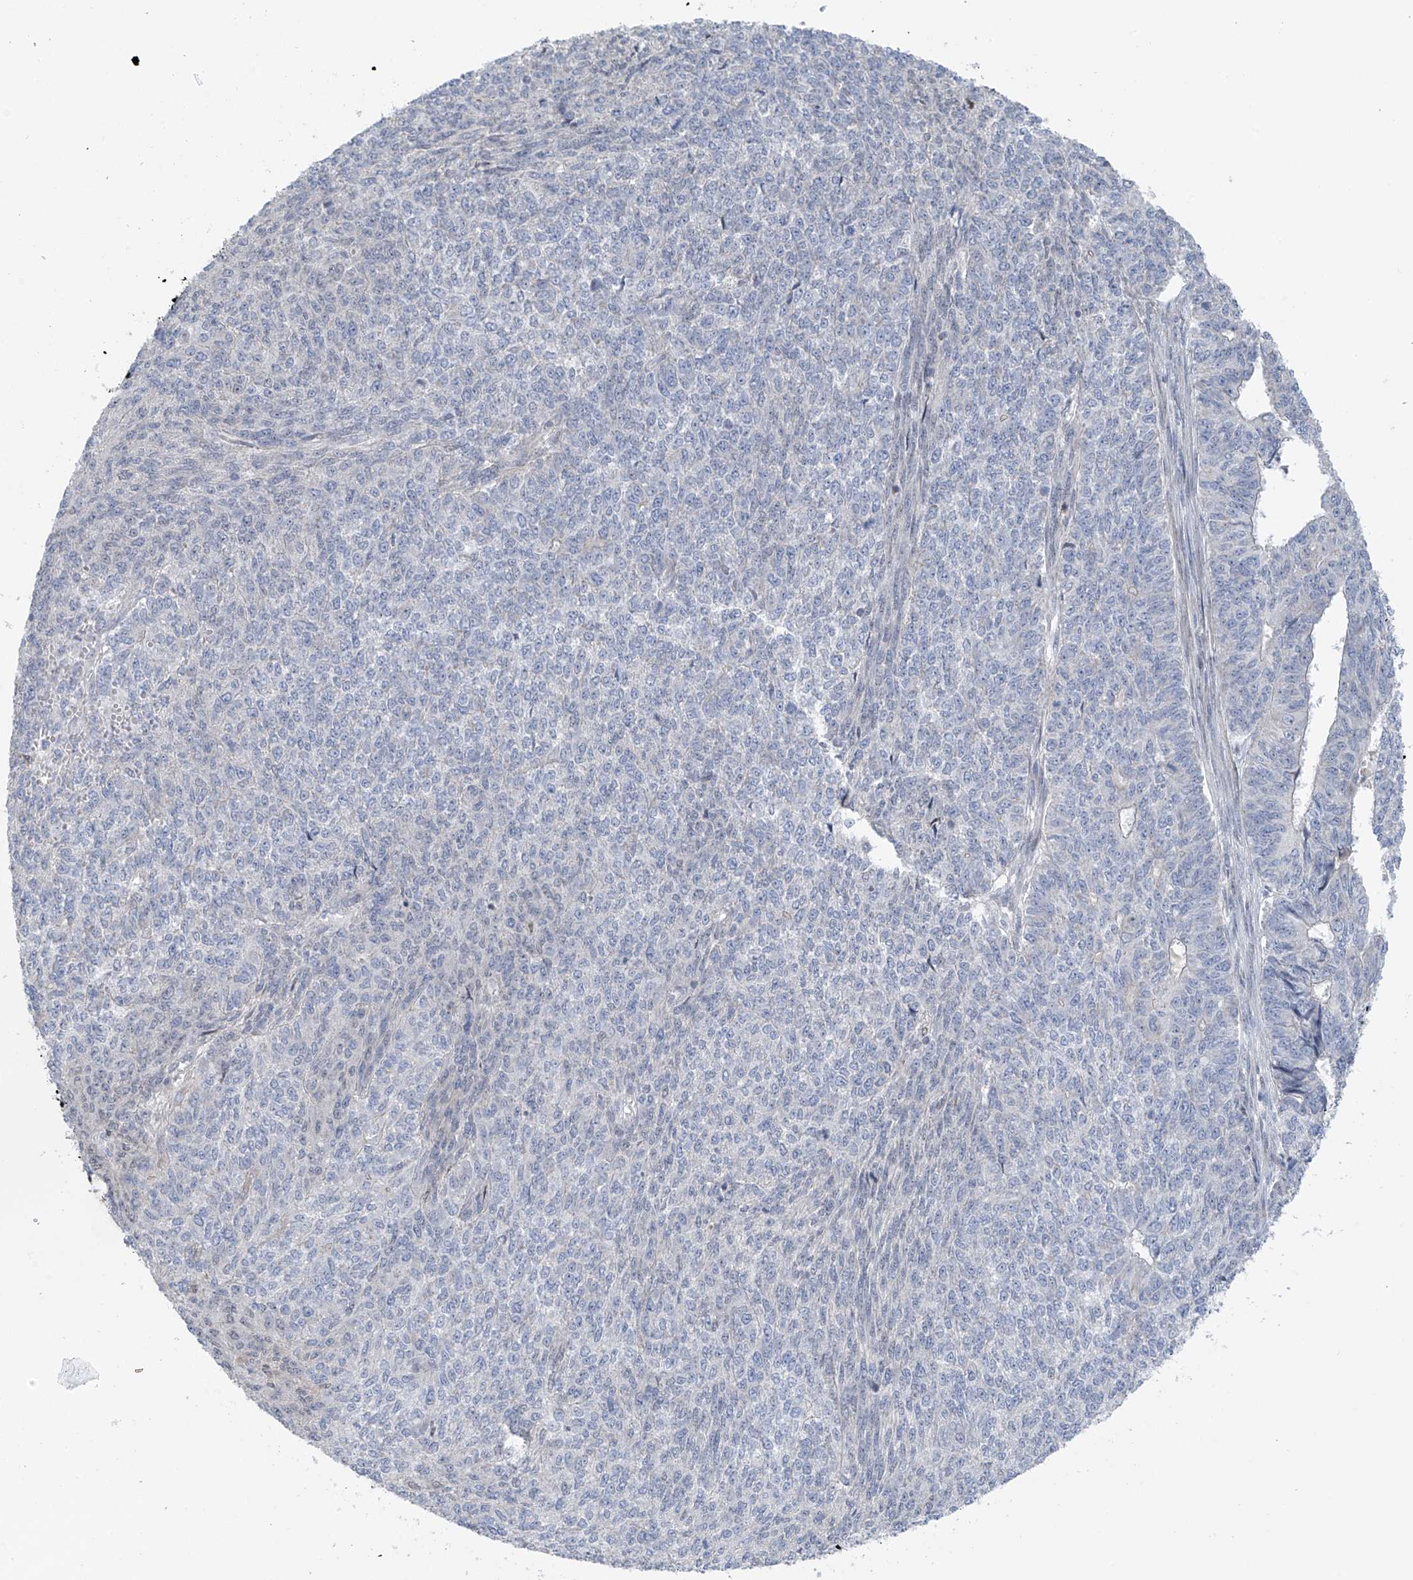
{"staining": {"intensity": "negative", "quantity": "none", "location": "none"}, "tissue": "endometrial cancer", "cell_type": "Tumor cells", "image_type": "cancer", "snomed": [{"axis": "morphology", "description": "Adenocarcinoma, NOS"}, {"axis": "topography", "description": "Endometrium"}], "caption": "This is a histopathology image of immunohistochemistry (IHC) staining of endometrial cancer, which shows no positivity in tumor cells. (Immunohistochemistry (ihc), brightfield microscopy, high magnification).", "gene": "ZNF641", "patient": {"sex": "female", "age": 32}}